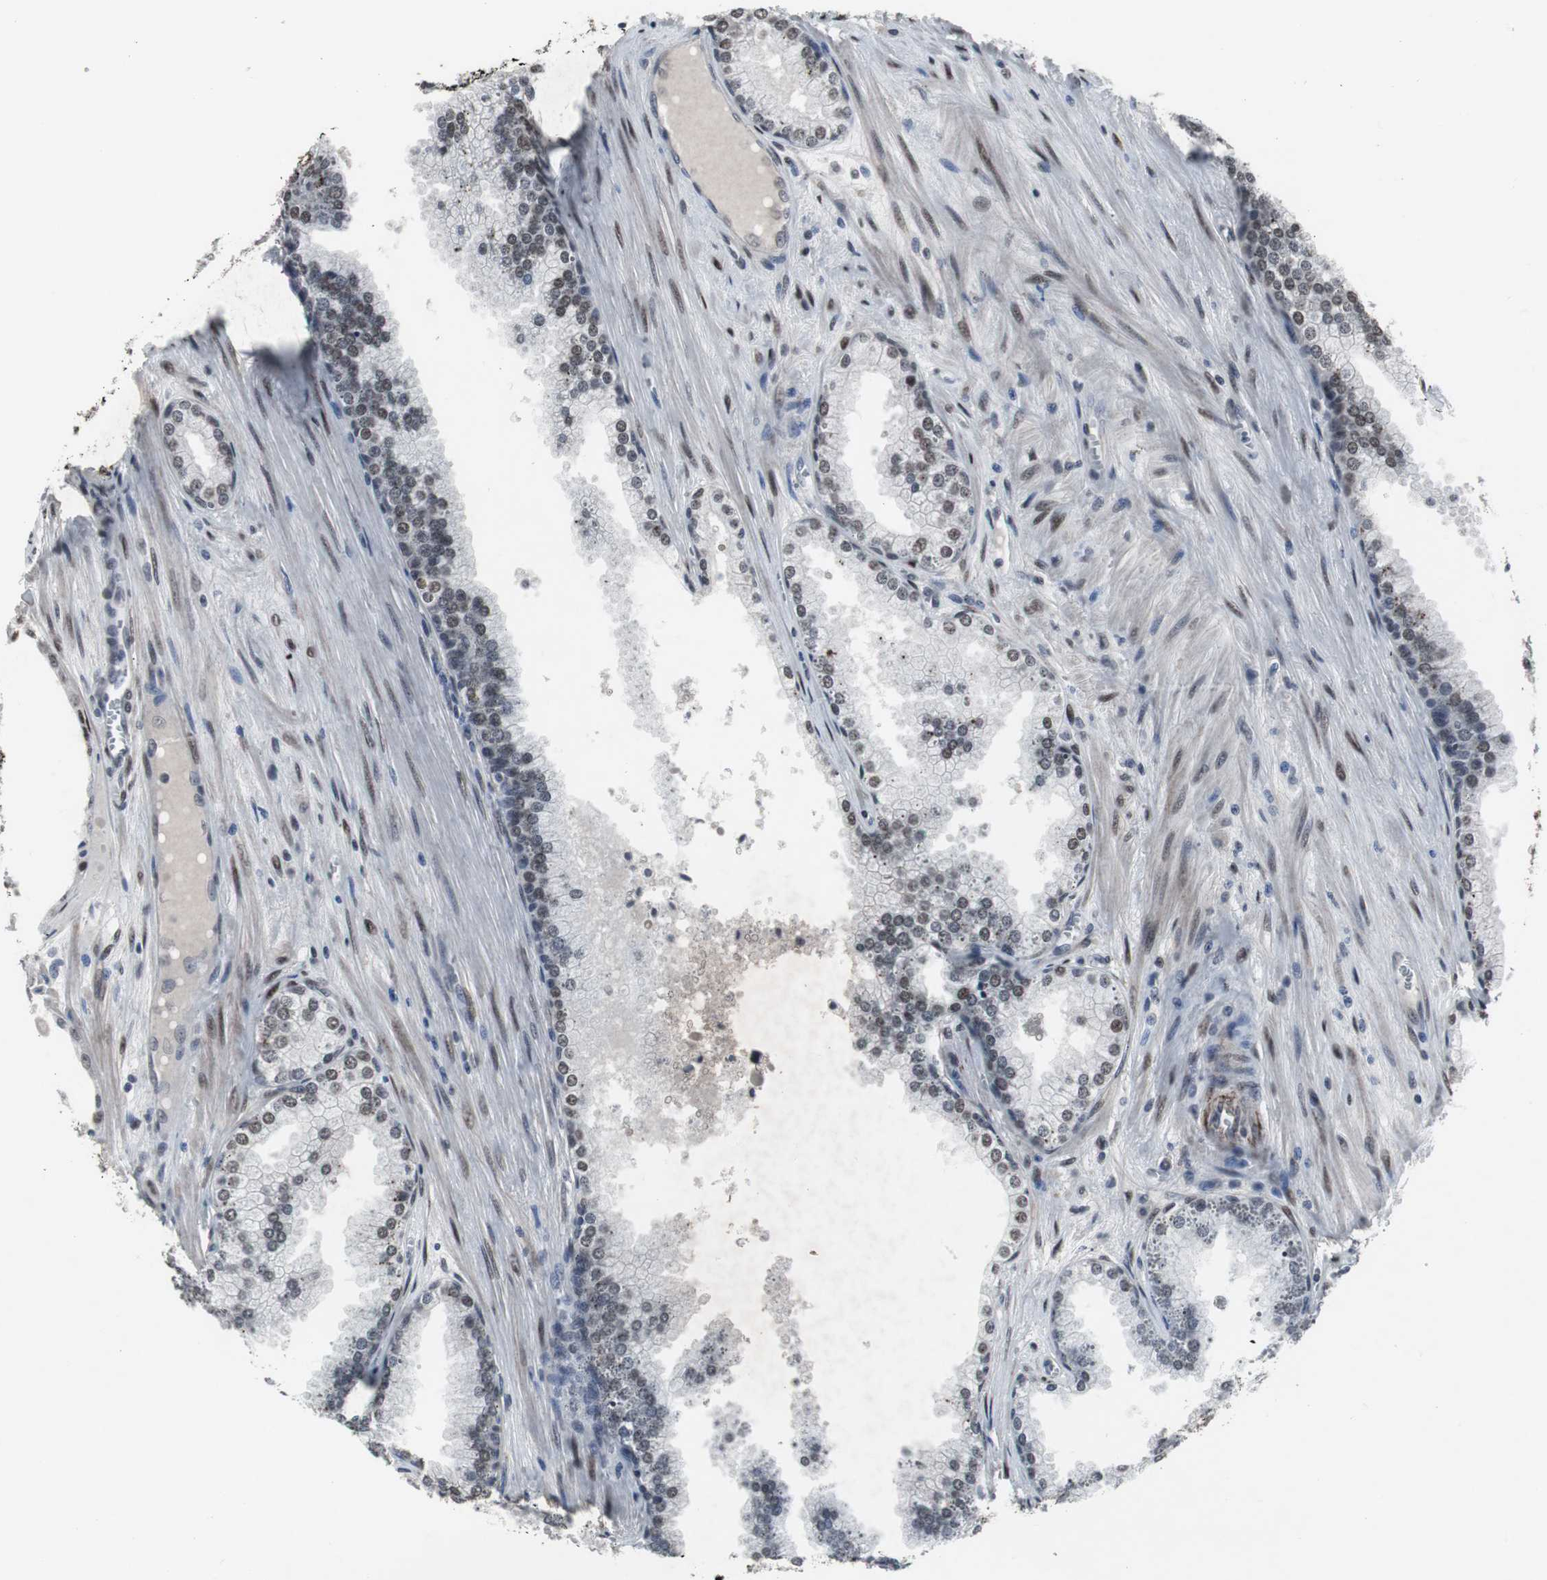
{"staining": {"intensity": "moderate", "quantity": ">75%", "location": "nuclear"}, "tissue": "prostate cancer", "cell_type": "Tumor cells", "image_type": "cancer", "snomed": [{"axis": "morphology", "description": "Adenocarcinoma, Low grade"}, {"axis": "topography", "description": "Prostate"}], "caption": "This photomicrograph demonstrates prostate cancer stained with immunohistochemistry to label a protein in brown. The nuclear of tumor cells show moderate positivity for the protein. Nuclei are counter-stained blue.", "gene": "FOXP4", "patient": {"sex": "male", "age": 60}}